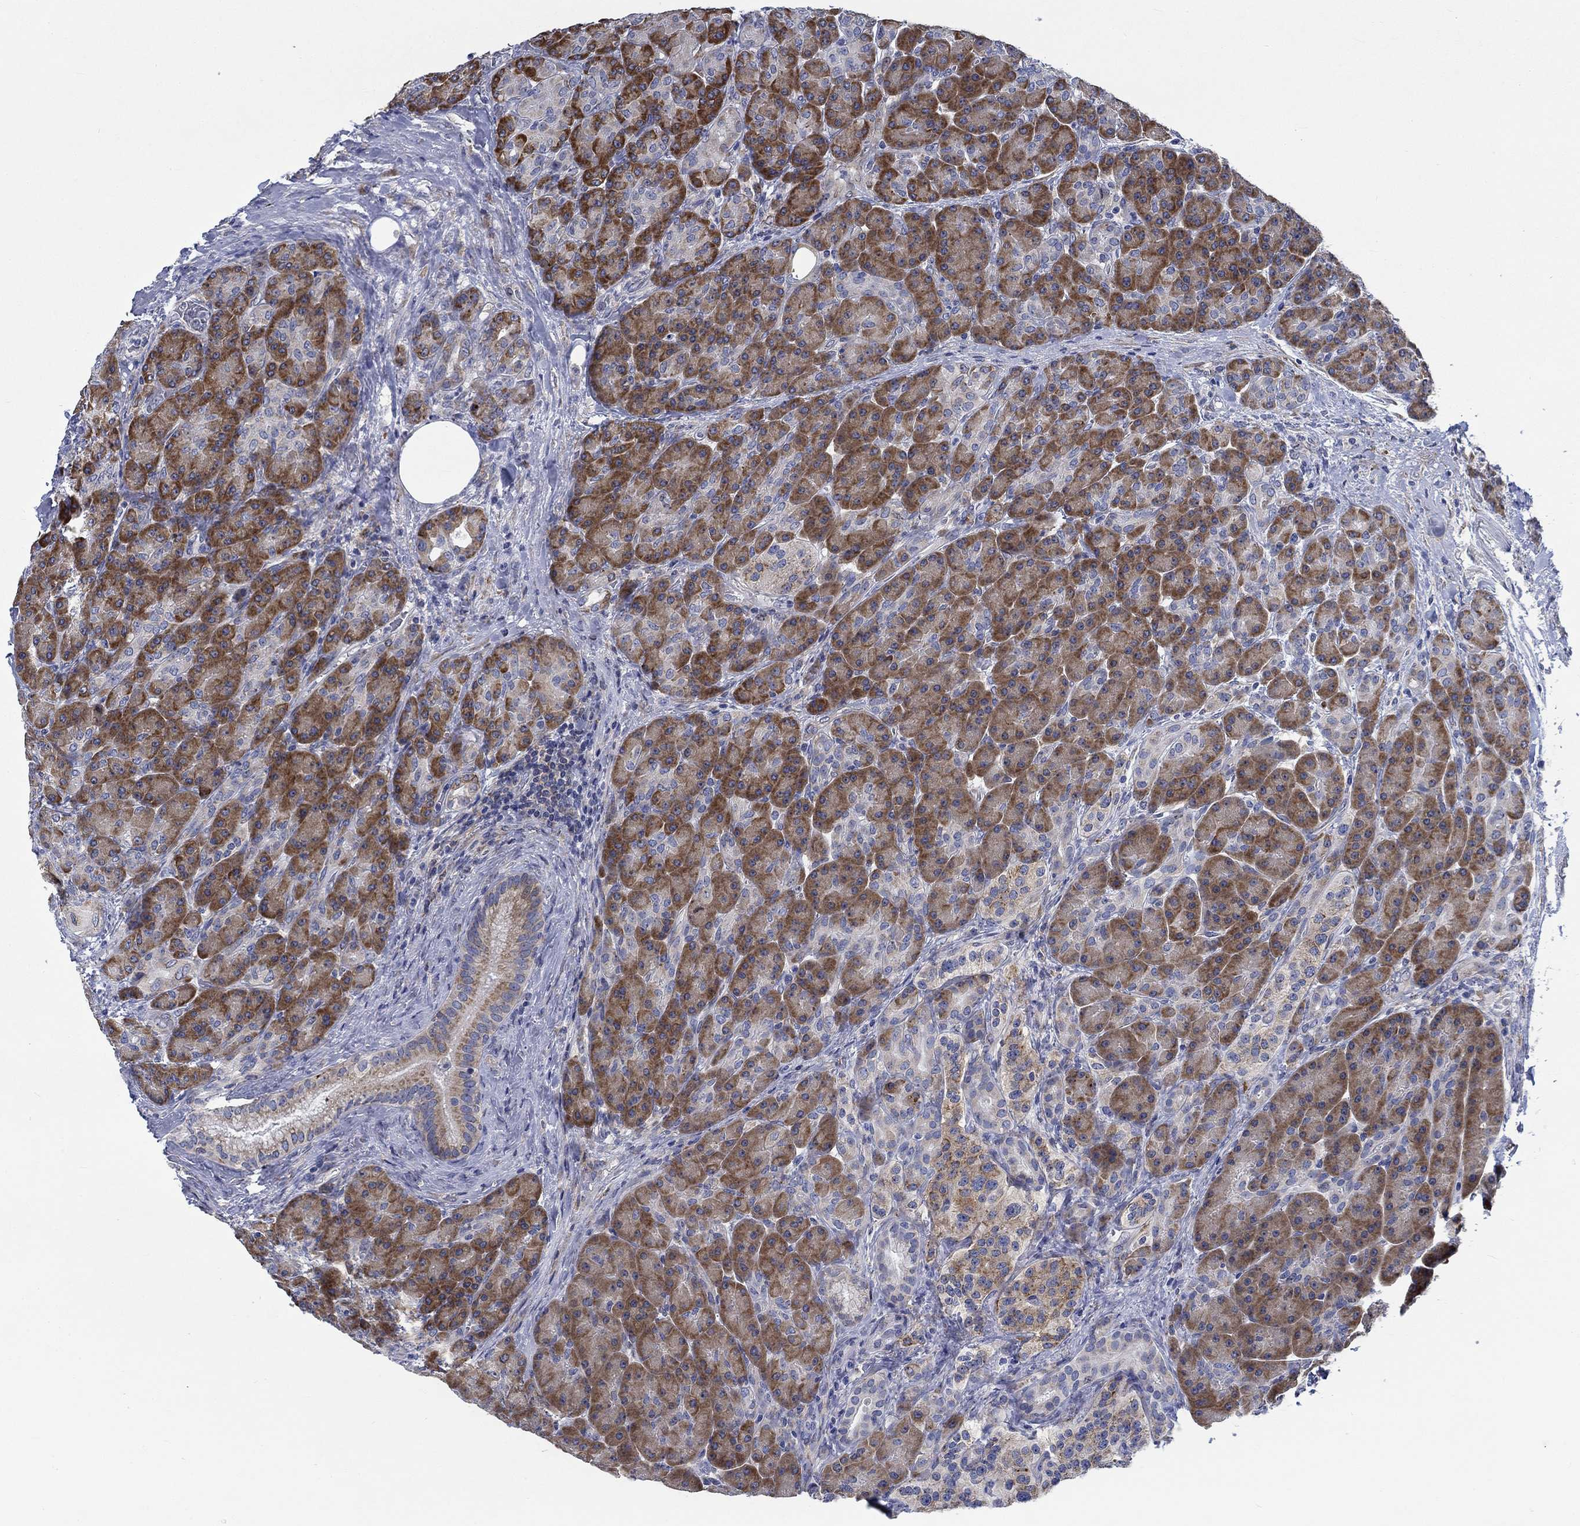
{"staining": {"intensity": "strong", "quantity": "25%-75%", "location": "cytoplasmic/membranous"}, "tissue": "pancreas", "cell_type": "Exocrine glandular cells", "image_type": "normal", "snomed": [{"axis": "morphology", "description": "Normal tissue, NOS"}, {"axis": "topography", "description": "Pancreas"}], "caption": "Exocrine glandular cells show high levels of strong cytoplasmic/membranous staining in about 25%-75% of cells in normal human pancreas. (brown staining indicates protein expression, while blue staining denotes nuclei).", "gene": "MMP24", "patient": {"sex": "male", "age": 70}}